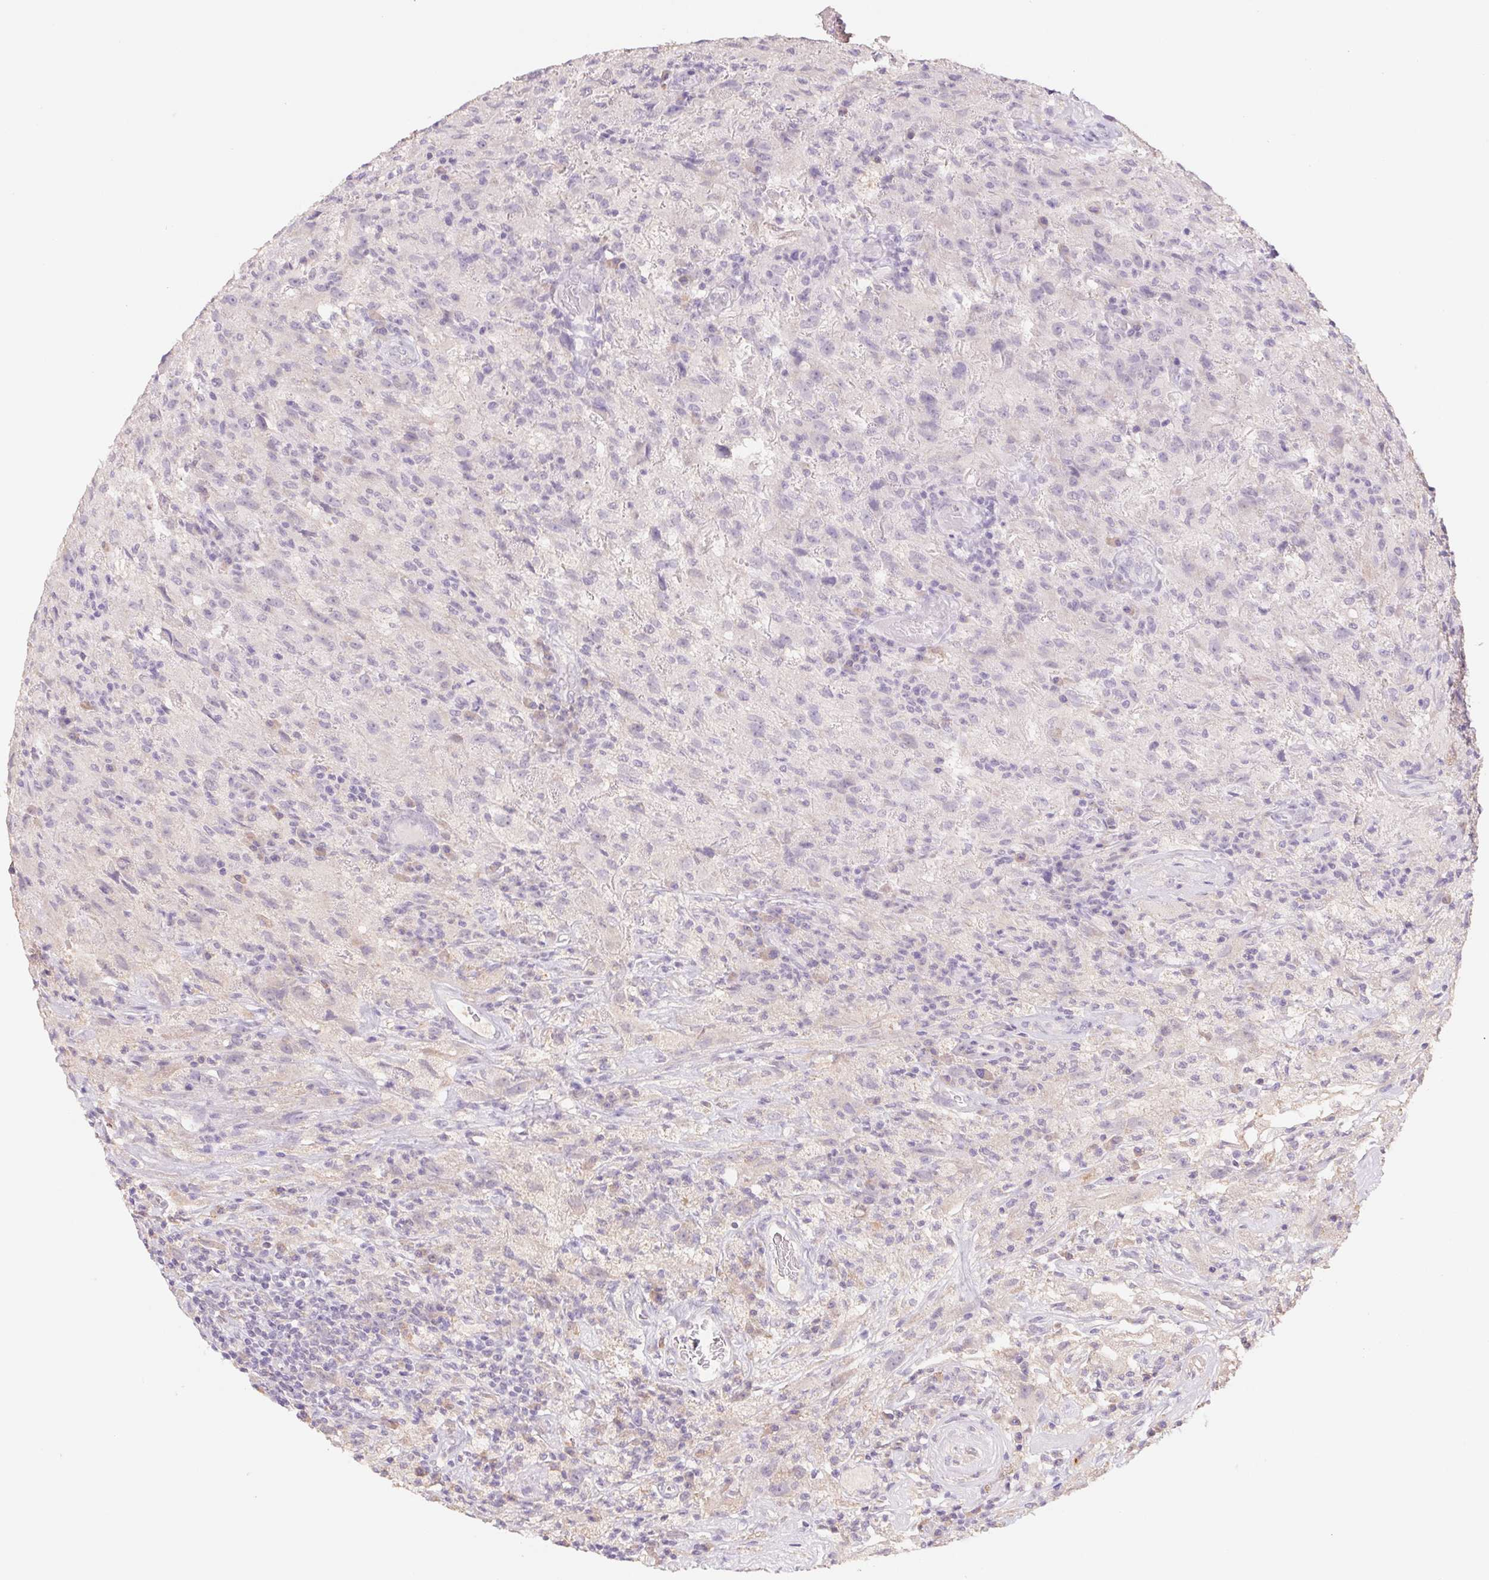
{"staining": {"intensity": "negative", "quantity": "none", "location": "none"}, "tissue": "glioma", "cell_type": "Tumor cells", "image_type": "cancer", "snomed": [{"axis": "morphology", "description": "Glioma, malignant, High grade"}, {"axis": "topography", "description": "Brain"}], "caption": "IHC of human glioma shows no staining in tumor cells. (IHC, brightfield microscopy, high magnification).", "gene": "PNMA8B", "patient": {"sex": "male", "age": 68}}